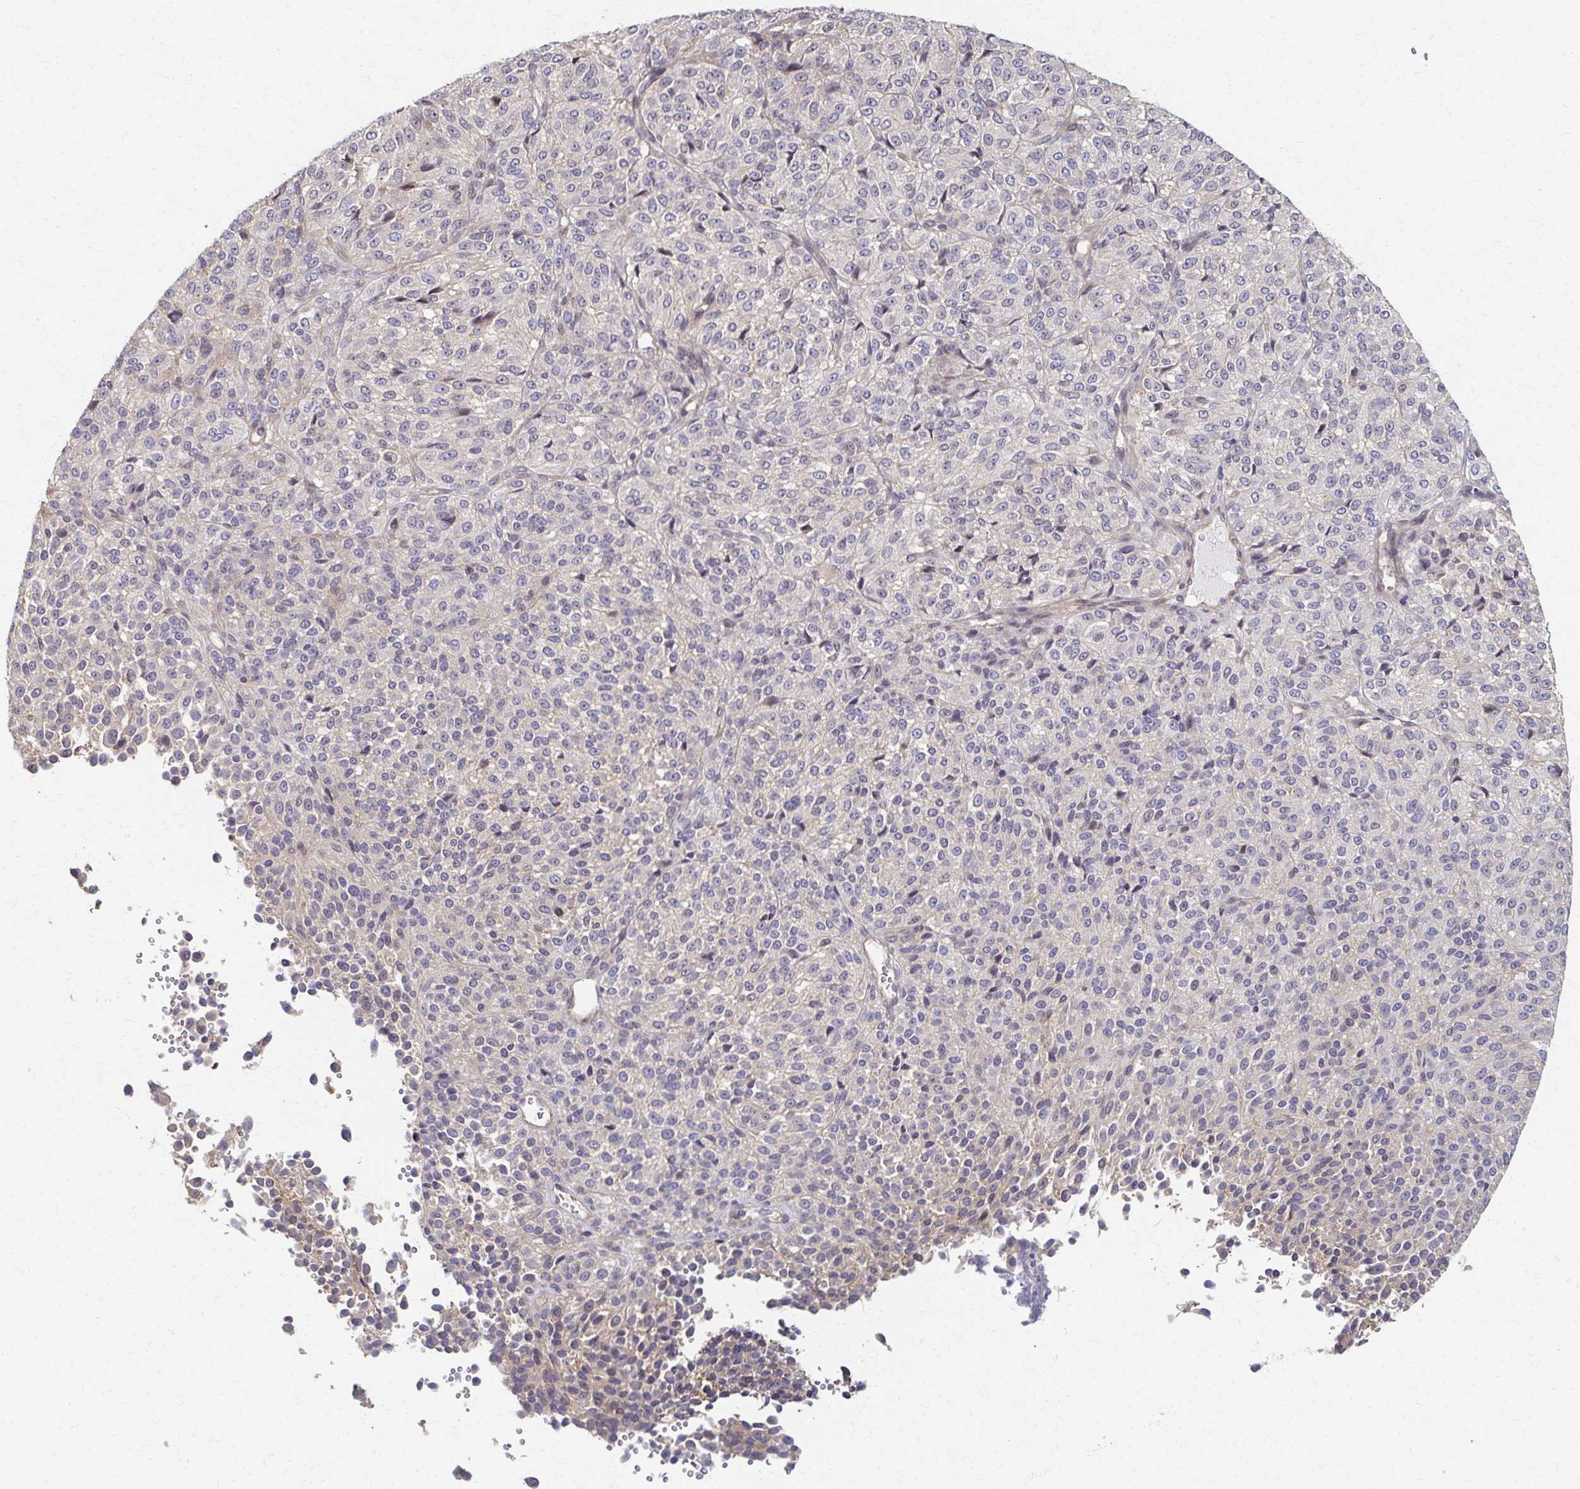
{"staining": {"intensity": "negative", "quantity": "none", "location": "none"}, "tissue": "melanoma", "cell_type": "Tumor cells", "image_type": "cancer", "snomed": [{"axis": "morphology", "description": "Malignant melanoma, Metastatic site"}, {"axis": "topography", "description": "Brain"}], "caption": "IHC histopathology image of melanoma stained for a protein (brown), which reveals no expression in tumor cells.", "gene": "EOLA2", "patient": {"sex": "female", "age": 56}}